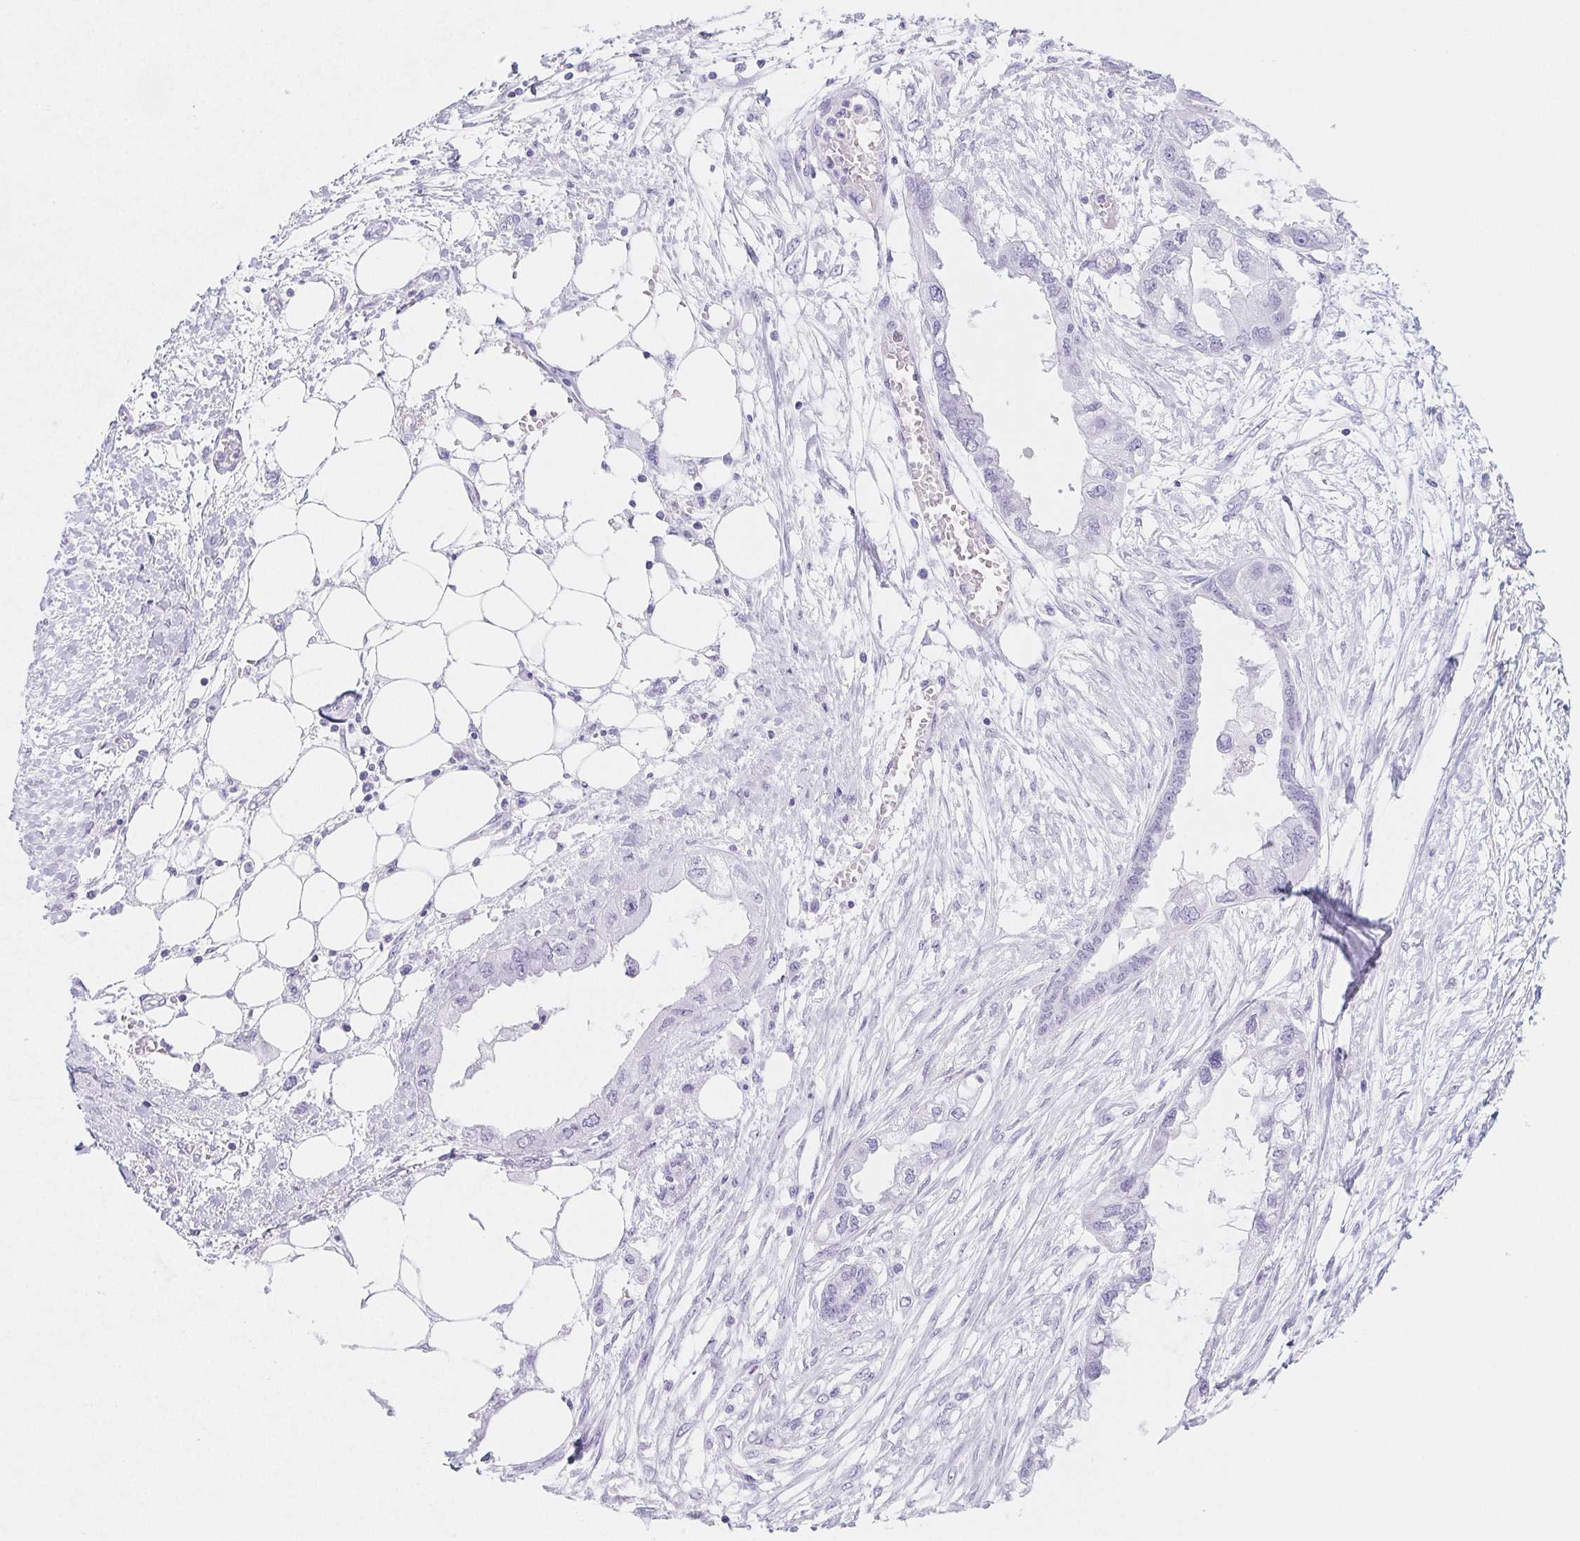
{"staining": {"intensity": "negative", "quantity": "none", "location": "none"}, "tissue": "endometrial cancer", "cell_type": "Tumor cells", "image_type": "cancer", "snomed": [{"axis": "morphology", "description": "Adenocarcinoma, NOS"}, {"axis": "morphology", "description": "Adenocarcinoma, metastatic, NOS"}, {"axis": "topography", "description": "Adipose tissue"}, {"axis": "topography", "description": "Endometrium"}], "caption": "Immunohistochemical staining of human endometrial cancer displays no significant expression in tumor cells. (Stains: DAB immunohistochemistry (IHC) with hematoxylin counter stain, Microscopy: brightfield microscopy at high magnification).", "gene": "ZBBX", "patient": {"sex": "female", "age": 67}}